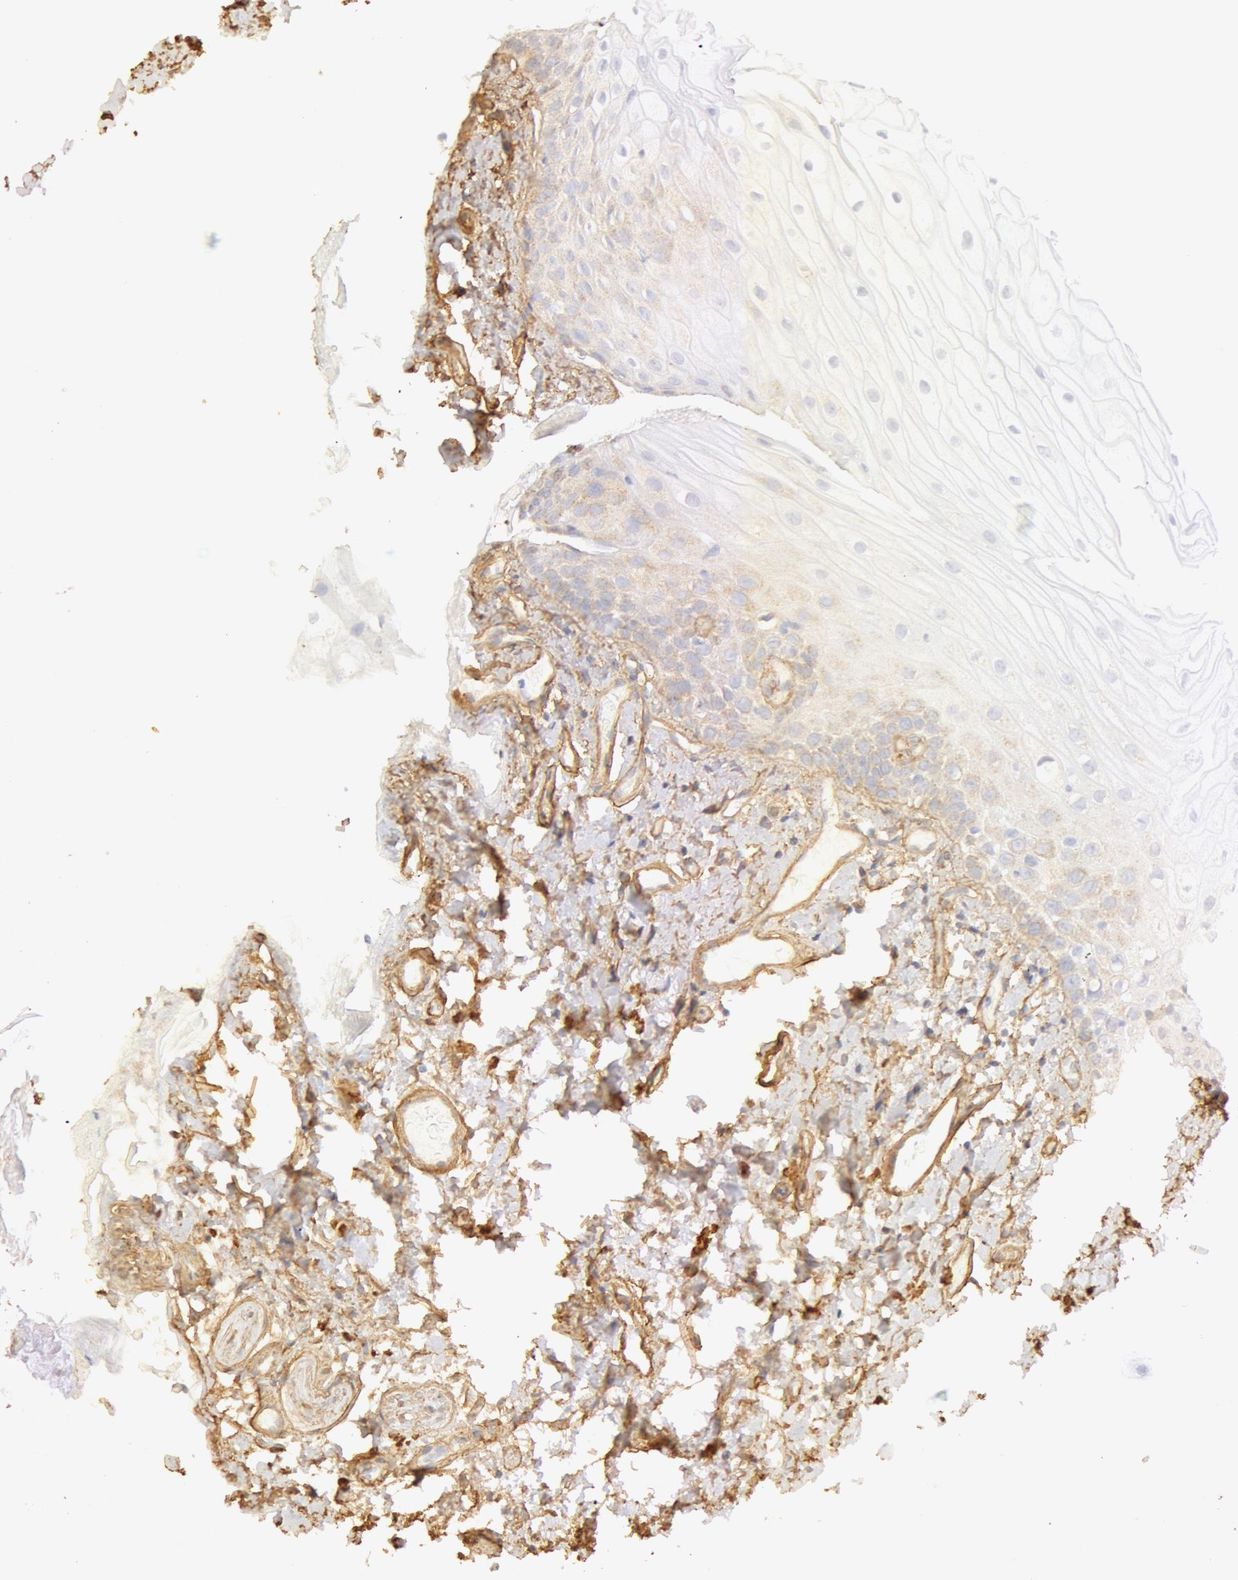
{"staining": {"intensity": "negative", "quantity": "none", "location": "none"}, "tissue": "oral mucosa", "cell_type": "Squamous epithelial cells", "image_type": "normal", "snomed": [{"axis": "morphology", "description": "Normal tissue, NOS"}, {"axis": "topography", "description": "Oral tissue"}], "caption": "Protein analysis of benign oral mucosa demonstrates no significant expression in squamous epithelial cells.", "gene": "COL4A1", "patient": {"sex": "male", "age": 52}}